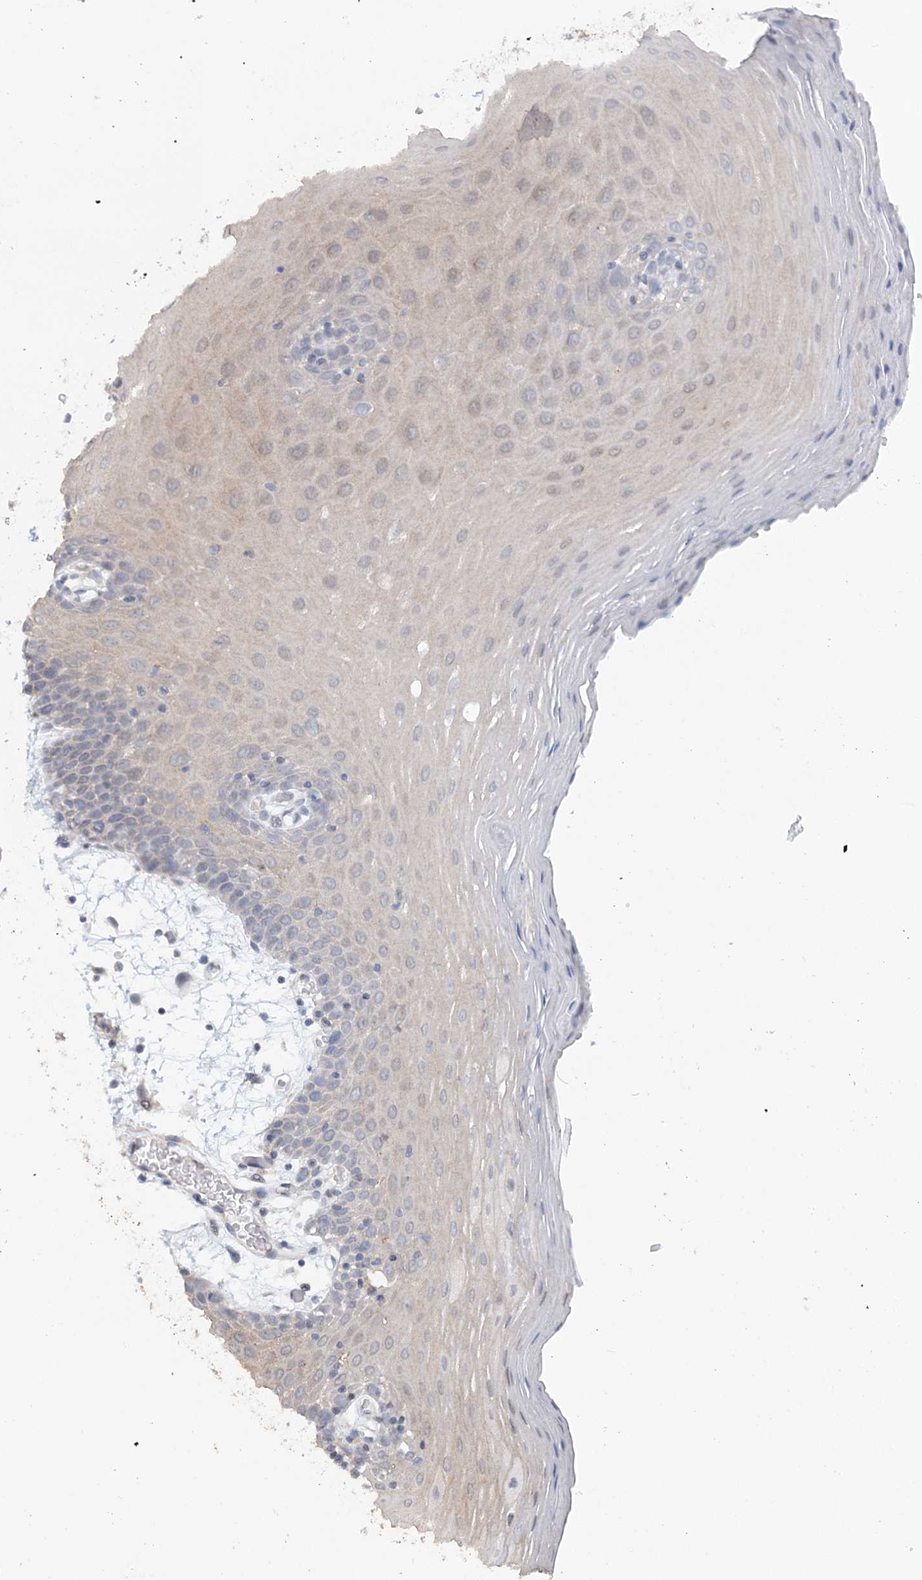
{"staining": {"intensity": "negative", "quantity": "none", "location": "none"}, "tissue": "oral mucosa", "cell_type": "Squamous epithelial cells", "image_type": "normal", "snomed": [{"axis": "morphology", "description": "Normal tissue, NOS"}, {"axis": "topography", "description": "Skeletal muscle"}, {"axis": "topography", "description": "Oral tissue"}, {"axis": "topography", "description": "Salivary gland"}, {"axis": "topography", "description": "Peripheral nerve tissue"}], "caption": "The micrograph shows no significant staining in squamous epithelial cells of oral mucosa. Brightfield microscopy of immunohistochemistry stained with DAB (3,3'-diaminobenzidine) (brown) and hematoxylin (blue), captured at high magnification.", "gene": "FBXO38", "patient": {"sex": "male", "age": 54}}